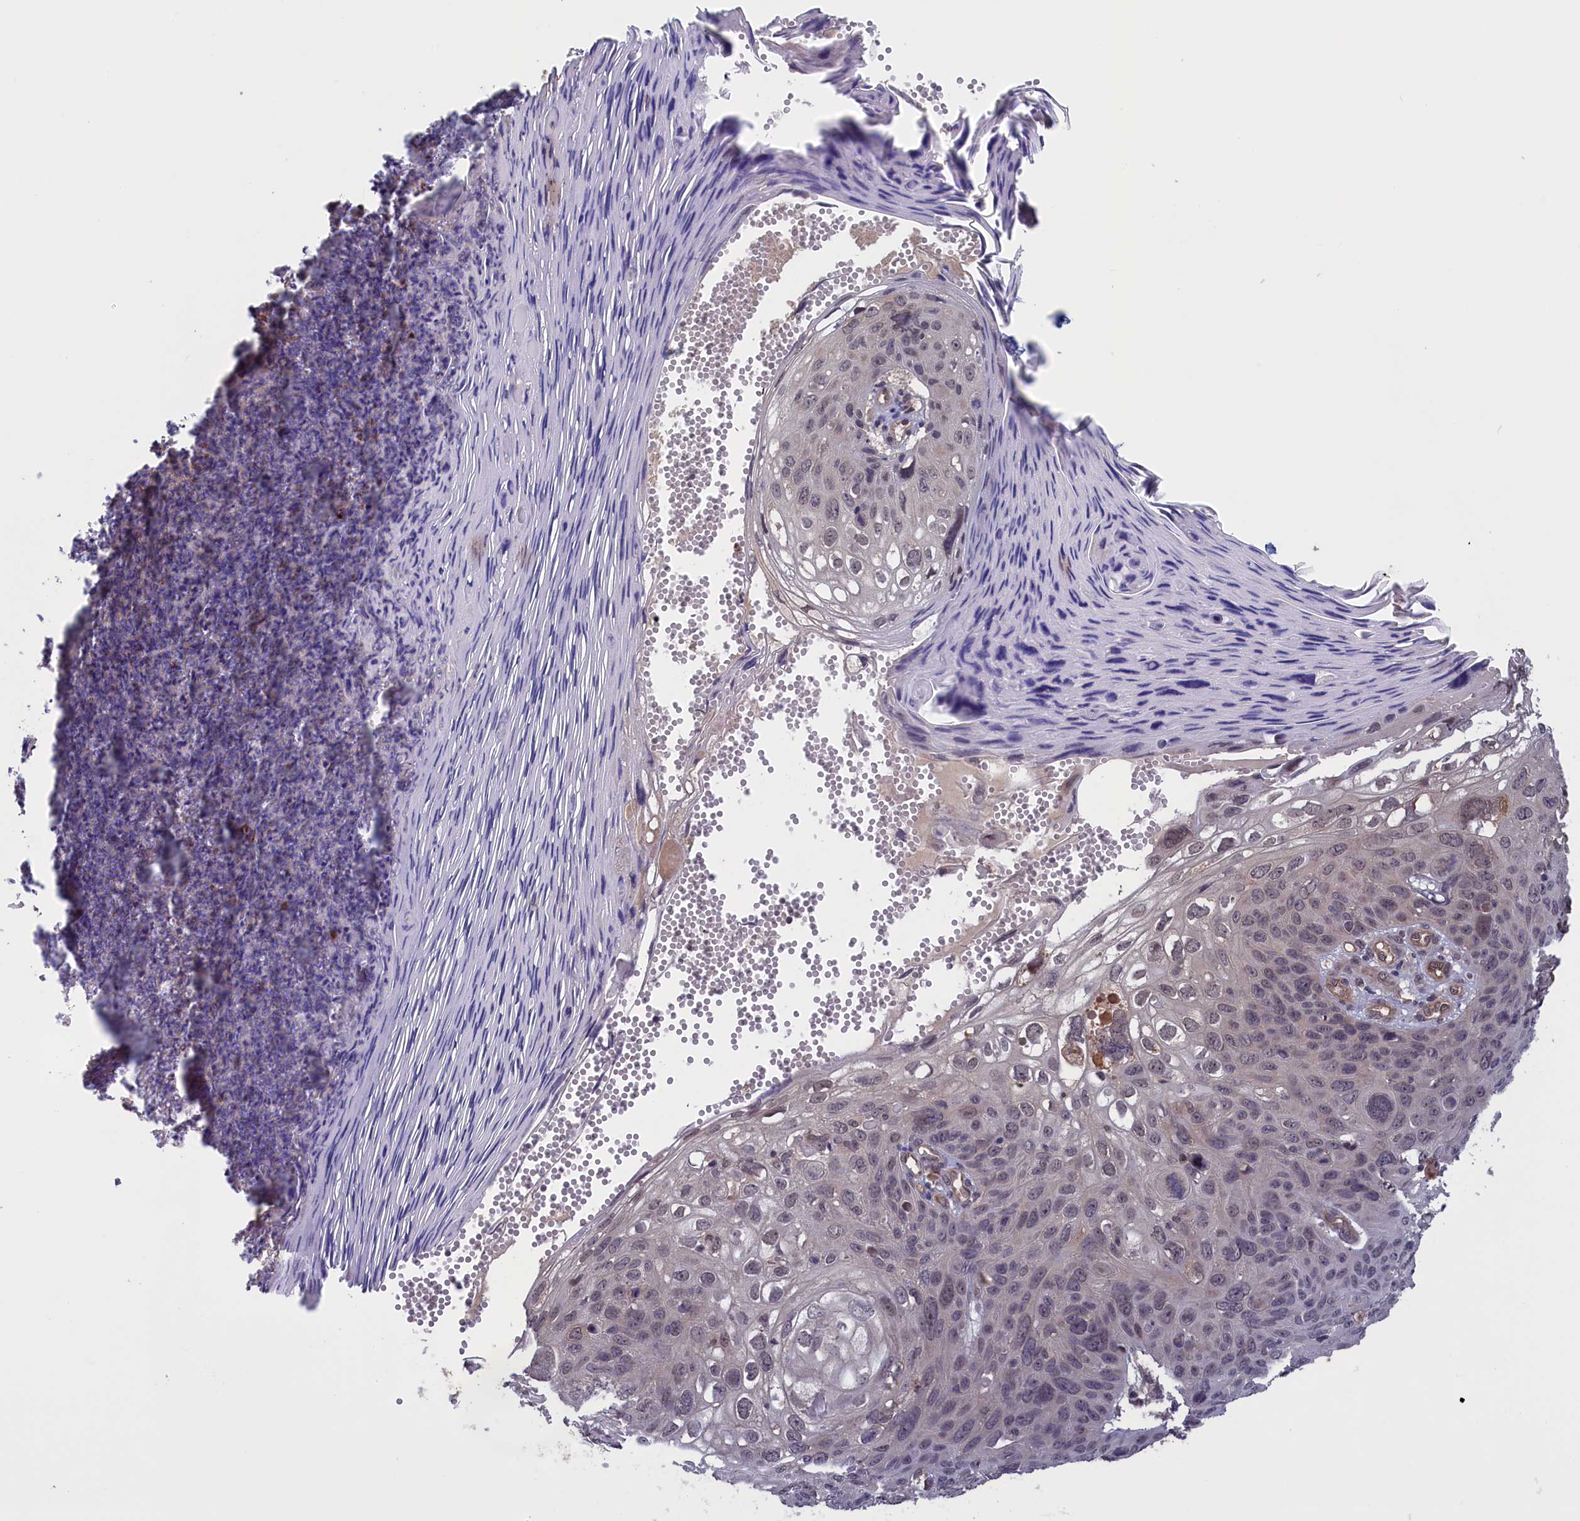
{"staining": {"intensity": "weak", "quantity": "<25%", "location": "nuclear"}, "tissue": "skin cancer", "cell_type": "Tumor cells", "image_type": "cancer", "snomed": [{"axis": "morphology", "description": "Squamous cell carcinoma, NOS"}, {"axis": "topography", "description": "Skin"}], "caption": "The immunohistochemistry (IHC) histopathology image has no significant staining in tumor cells of skin cancer (squamous cell carcinoma) tissue.", "gene": "PLP2", "patient": {"sex": "female", "age": 90}}